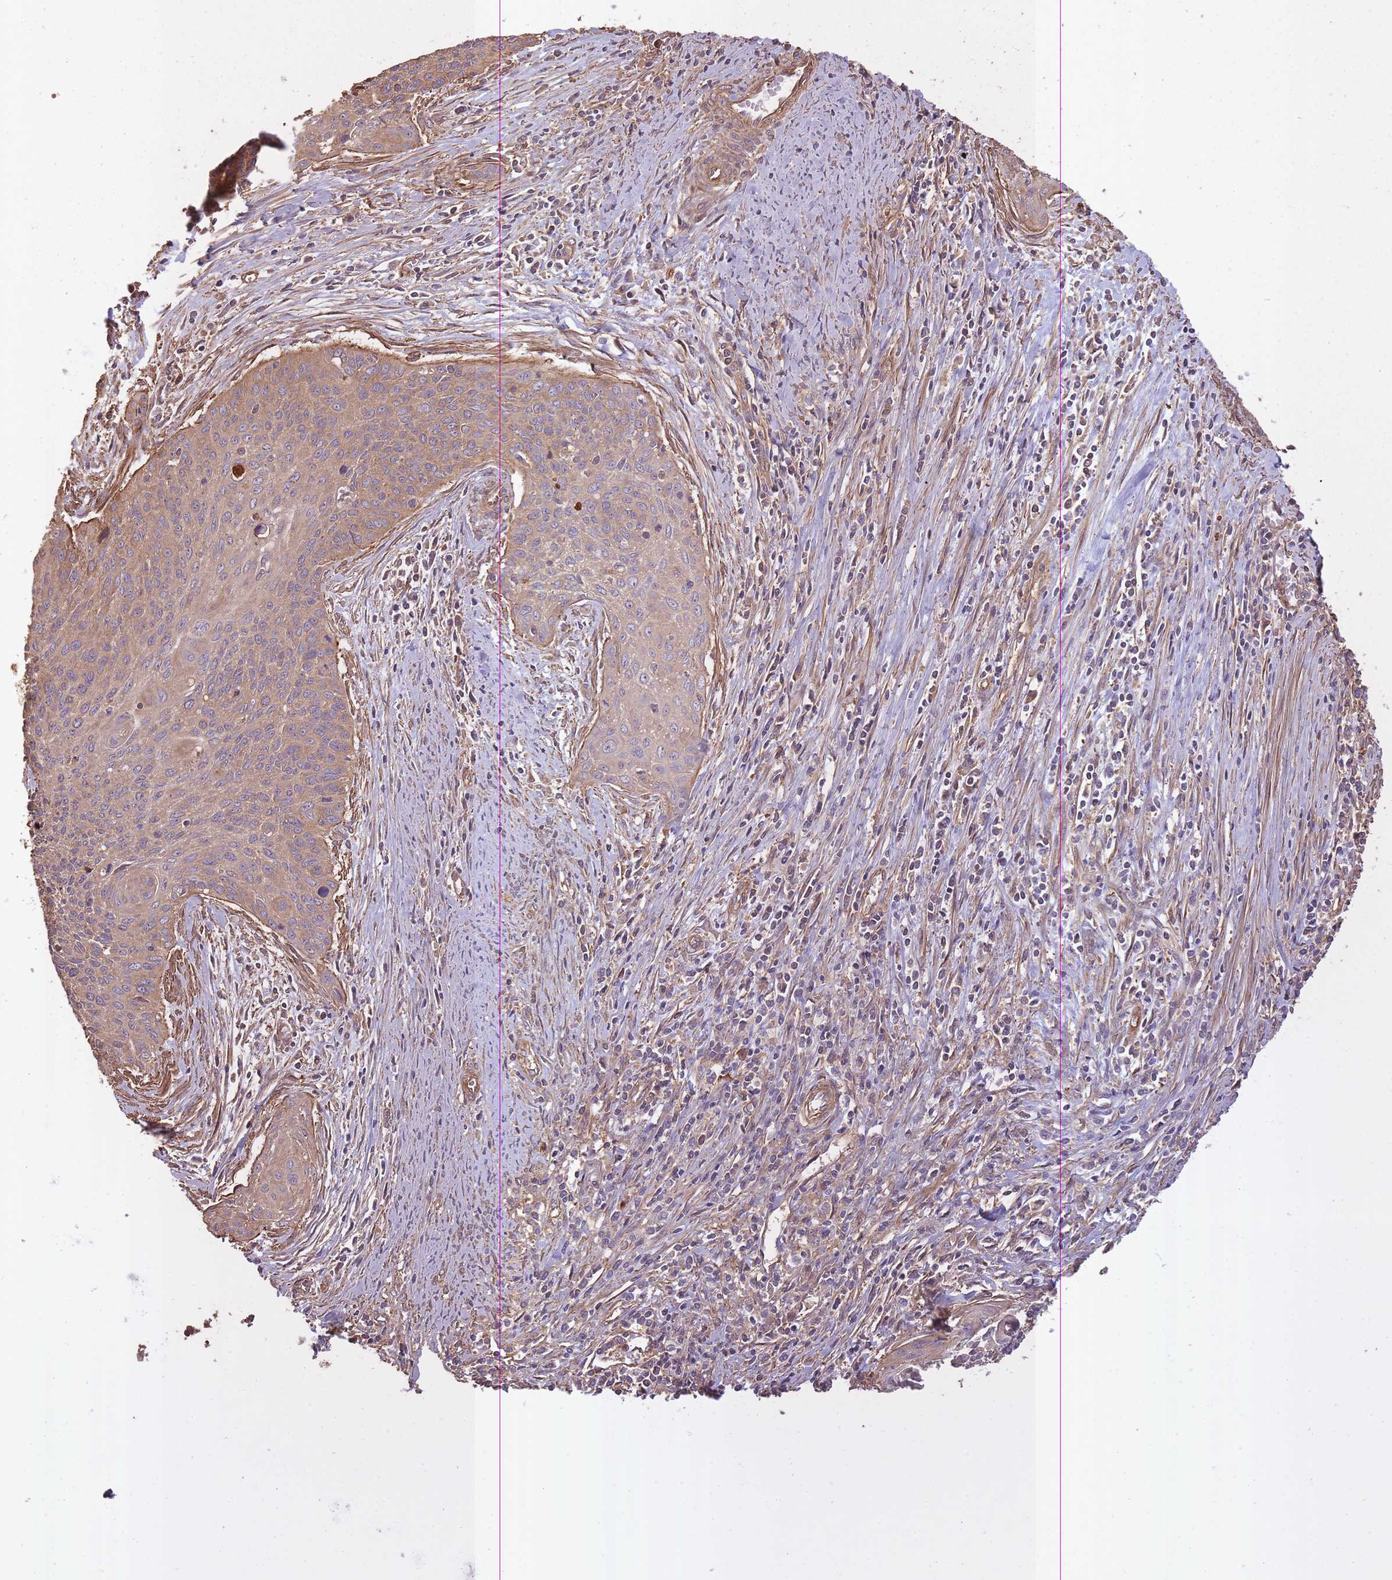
{"staining": {"intensity": "weak", "quantity": ">75%", "location": "cytoplasmic/membranous"}, "tissue": "cervical cancer", "cell_type": "Tumor cells", "image_type": "cancer", "snomed": [{"axis": "morphology", "description": "Squamous cell carcinoma, NOS"}, {"axis": "topography", "description": "Cervix"}], "caption": "This histopathology image exhibits immunohistochemistry (IHC) staining of cervical cancer (squamous cell carcinoma), with low weak cytoplasmic/membranous staining in approximately >75% of tumor cells.", "gene": "ARMH3", "patient": {"sex": "female", "age": 55}}